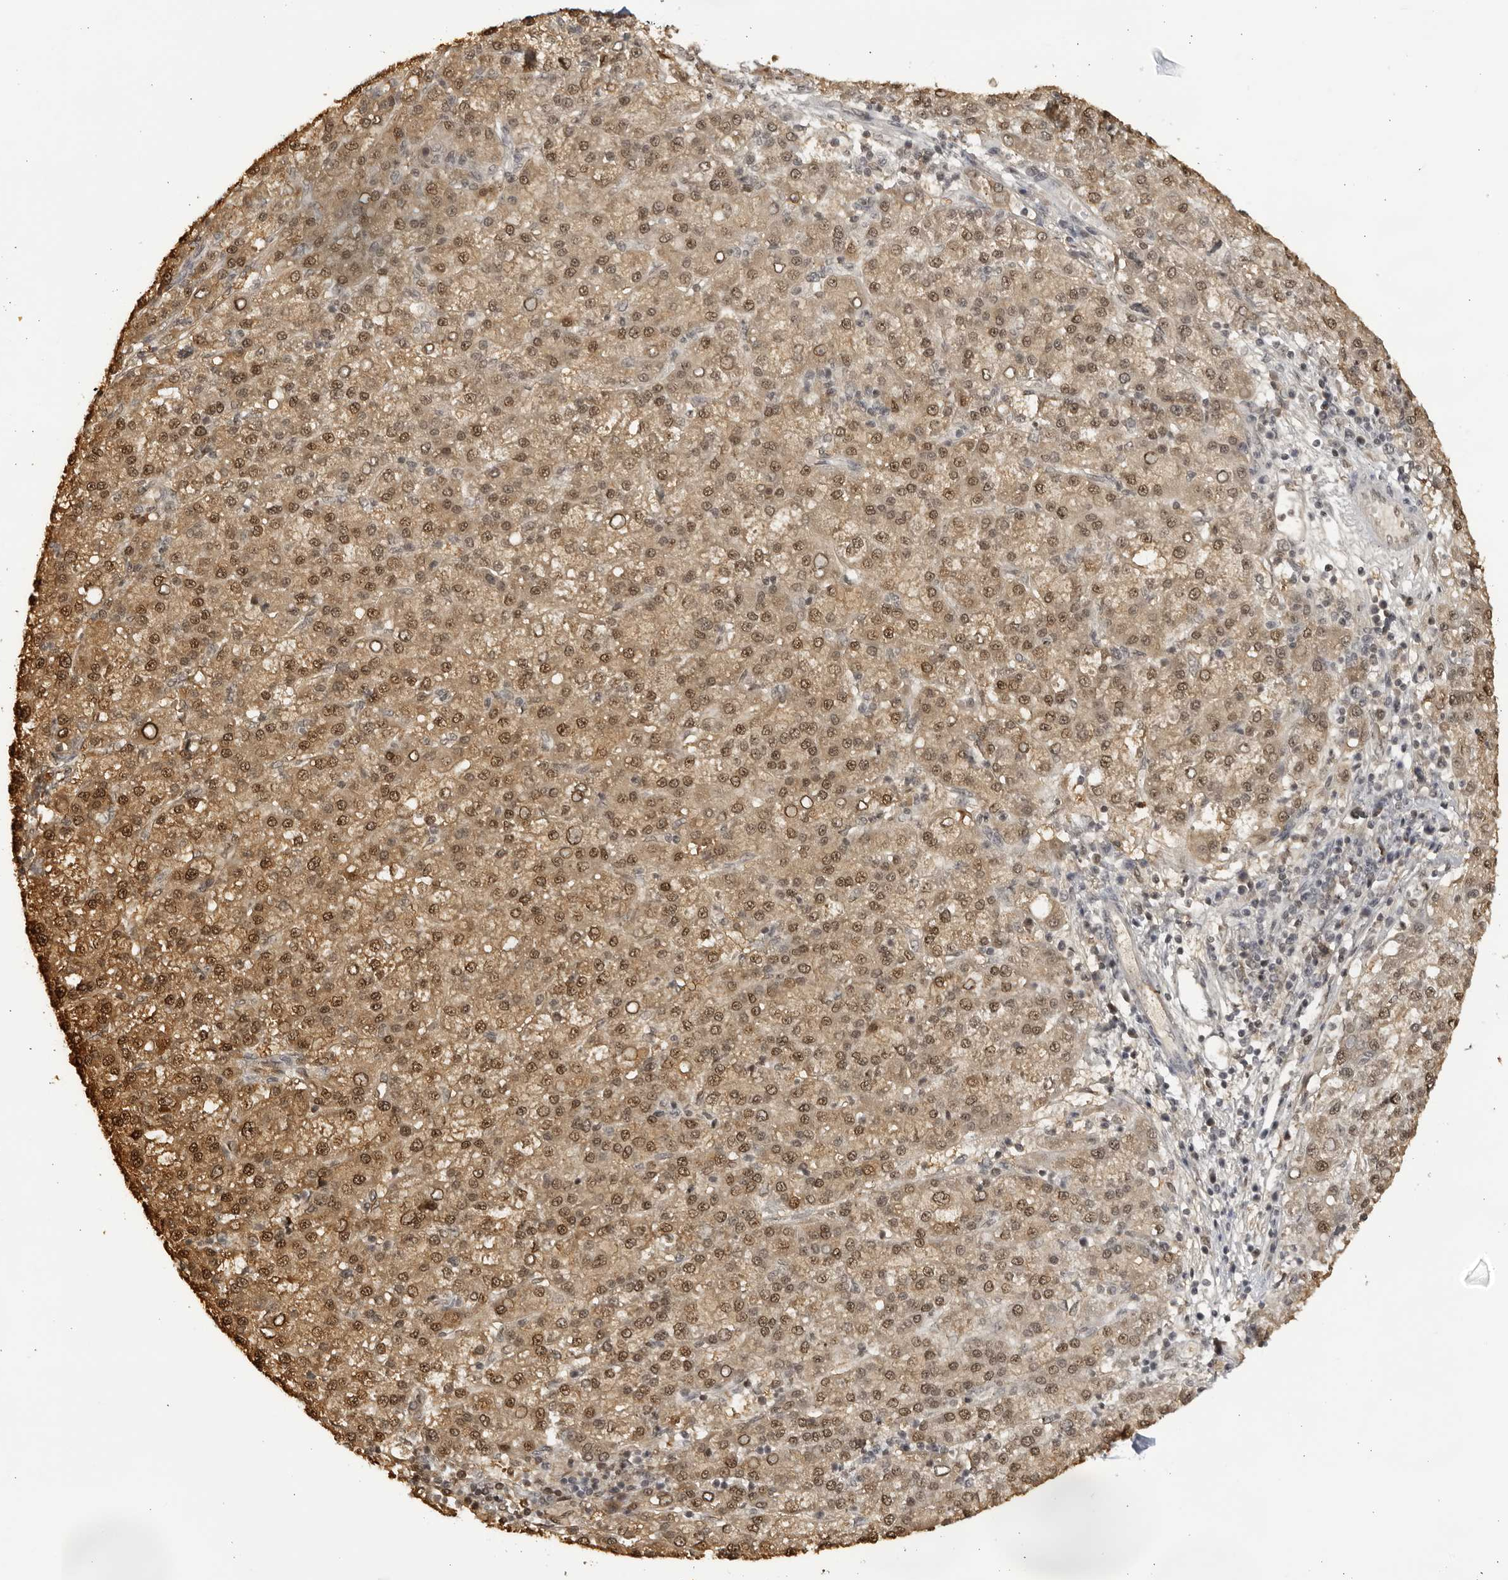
{"staining": {"intensity": "moderate", "quantity": ">75%", "location": "cytoplasmic/membranous,nuclear"}, "tissue": "liver cancer", "cell_type": "Tumor cells", "image_type": "cancer", "snomed": [{"axis": "morphology", "description": "Carcinoma, Hepatocellular, NOS"}, {"axis": "topography", "description": "Liver"}], "caption": "This micrograph demonstrates immunohistochemistry staining of human hepatocellular carcinoma (liver), with medium moderate cytoplasmic/membranous and nuclear expression in approximately >75% of tumor cells.", "gene": "RASGEF1C", "patient": {"sex": "female", "age": 58}}